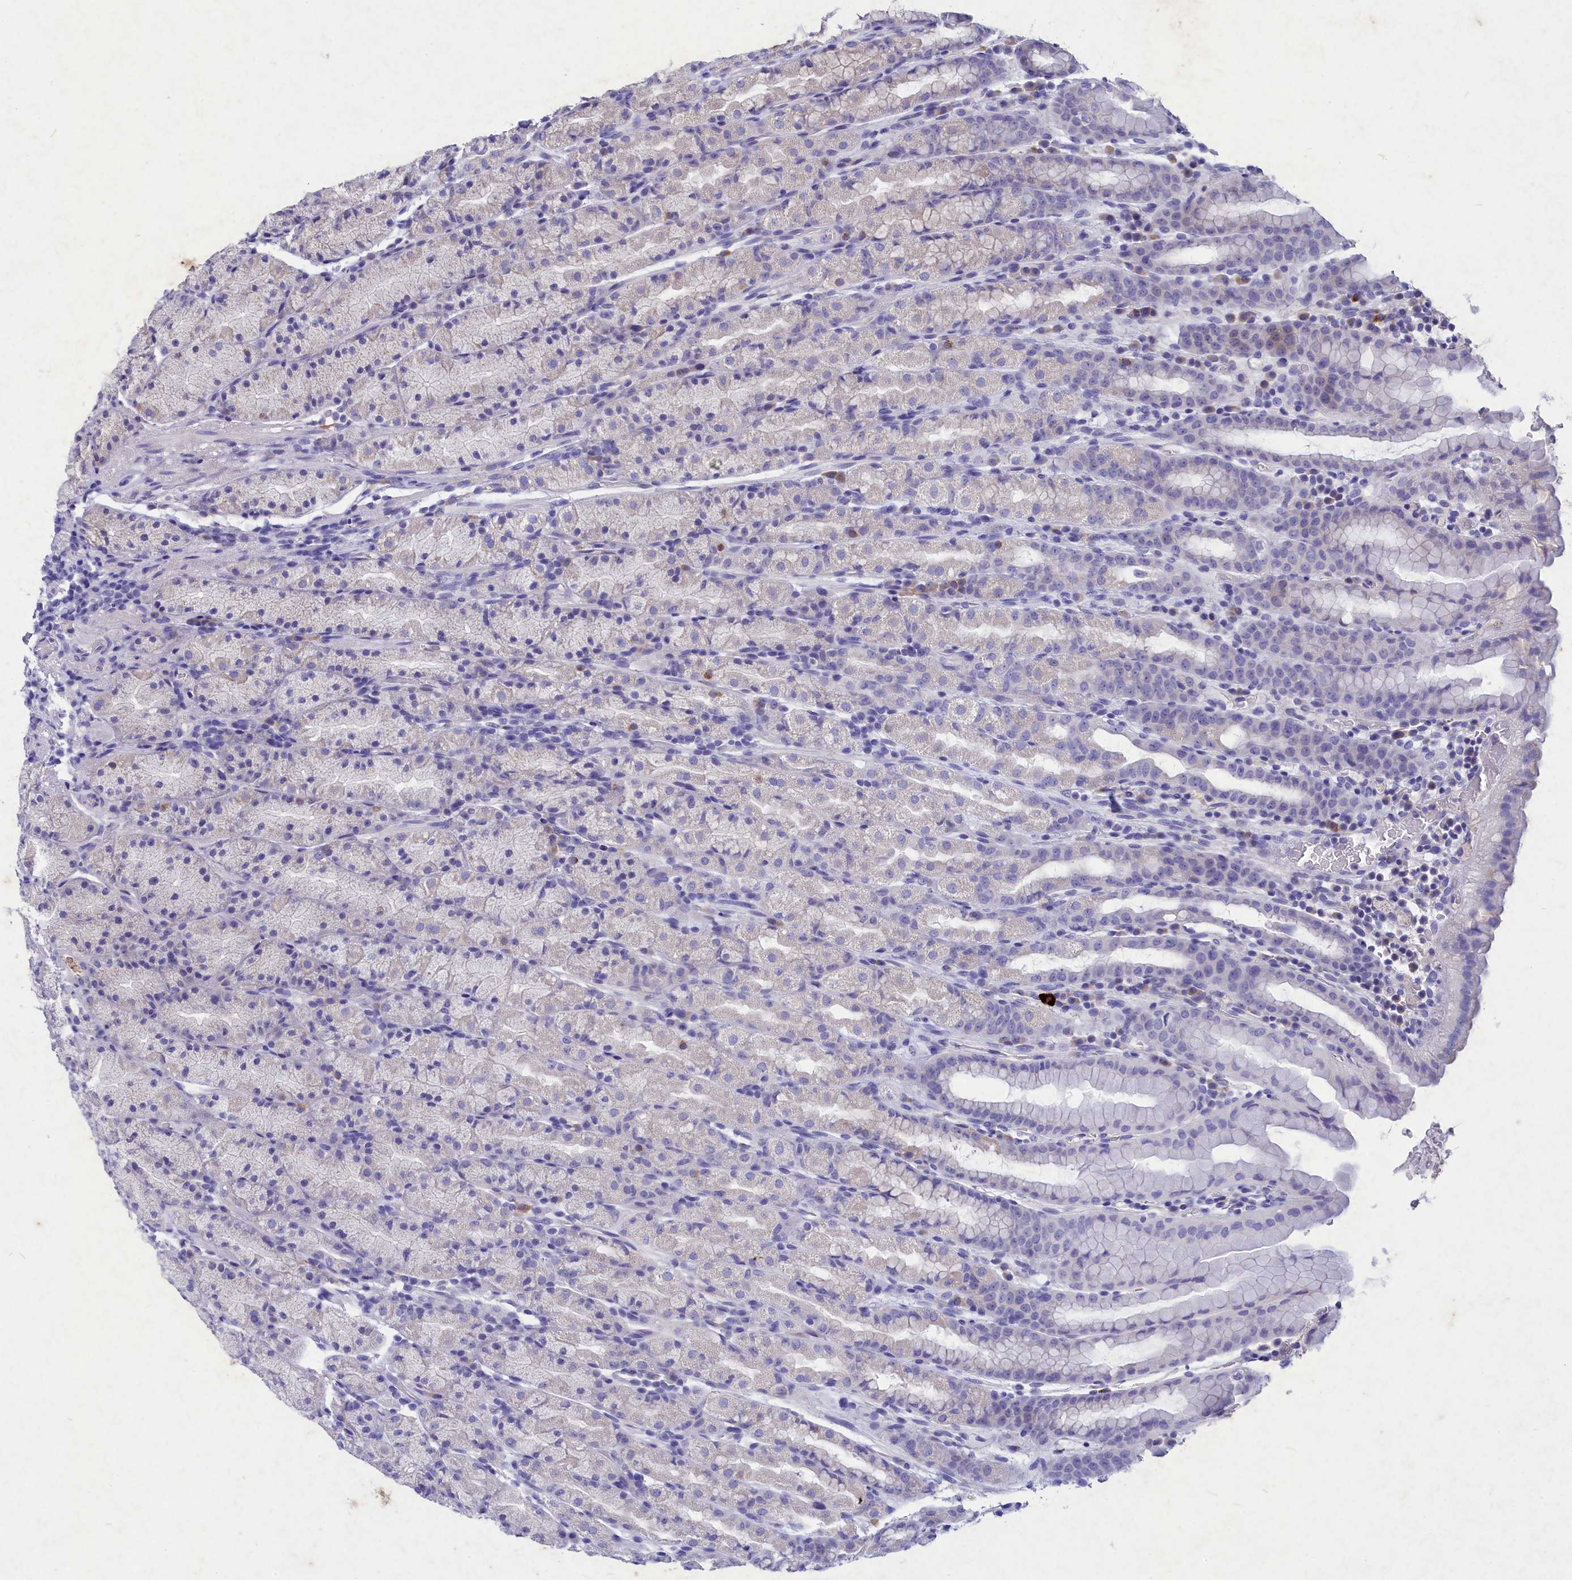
{"staining": {"intensity": "negative", "quantity": "none", "location": "none"}, "tissue": "stomach", "cell_type": "Glandular cells", "image_type": "normal", "snomed": [{"axis": "morphology", "description": "Normal tissue, NOS"}, {"axis": "topography", "description": "Stomach, upper"}, {"axis": "topography", "description": "Stomach, lower"}, {"axis": "topography", "description": "Small intestine"}], "caption": "This histopathology image is of benign stomach stained with IHC to label a protein in brown with the nuclei are counter-stained blue. There is no positivity in glandular cells.", "gene": "DEFB119", "patient": {"sex": "male", "age": 68}}